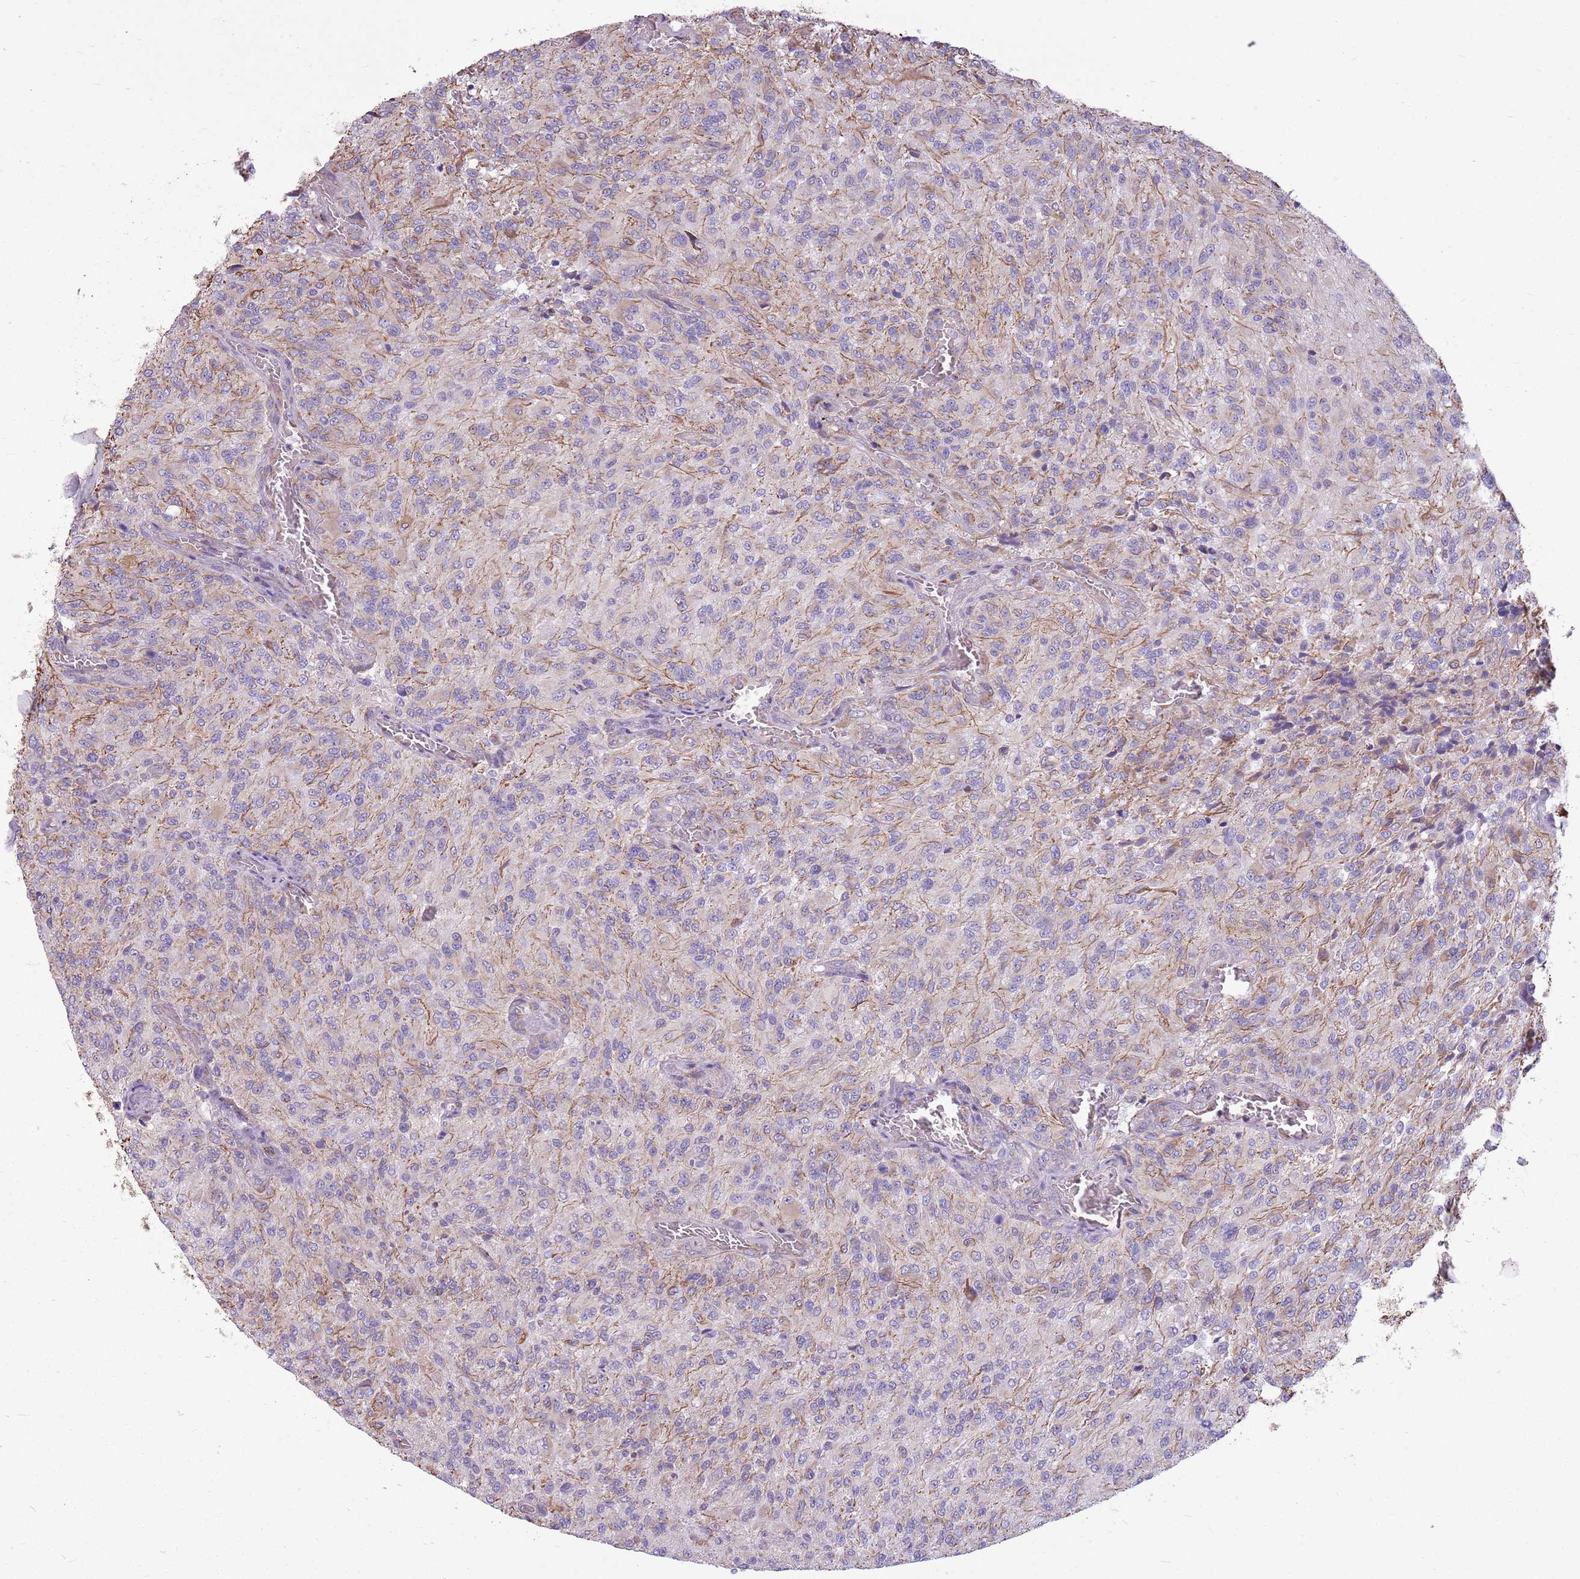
{"staining": {"intensity": "negative", "quantity": "none", "location": "none"}, "tissue": "glioma", "cell_type": "Tumor cells", "image_type": "cancer", "snomed": [{"axis": "morphology", "description": "Normal tissue, NOS"}, {"axis": "morphology", "description": "Glioma, malignant, High grade"}, {"axis": "topography", "description": "Cerebral cortex"}], "caption": "This is an immunohistochemistry micrograph of human malignant high-grade glioma. There is no staining in tumor cells.", "gene": "KCTD19", "patient": {"sex": "male", "age": 56}}